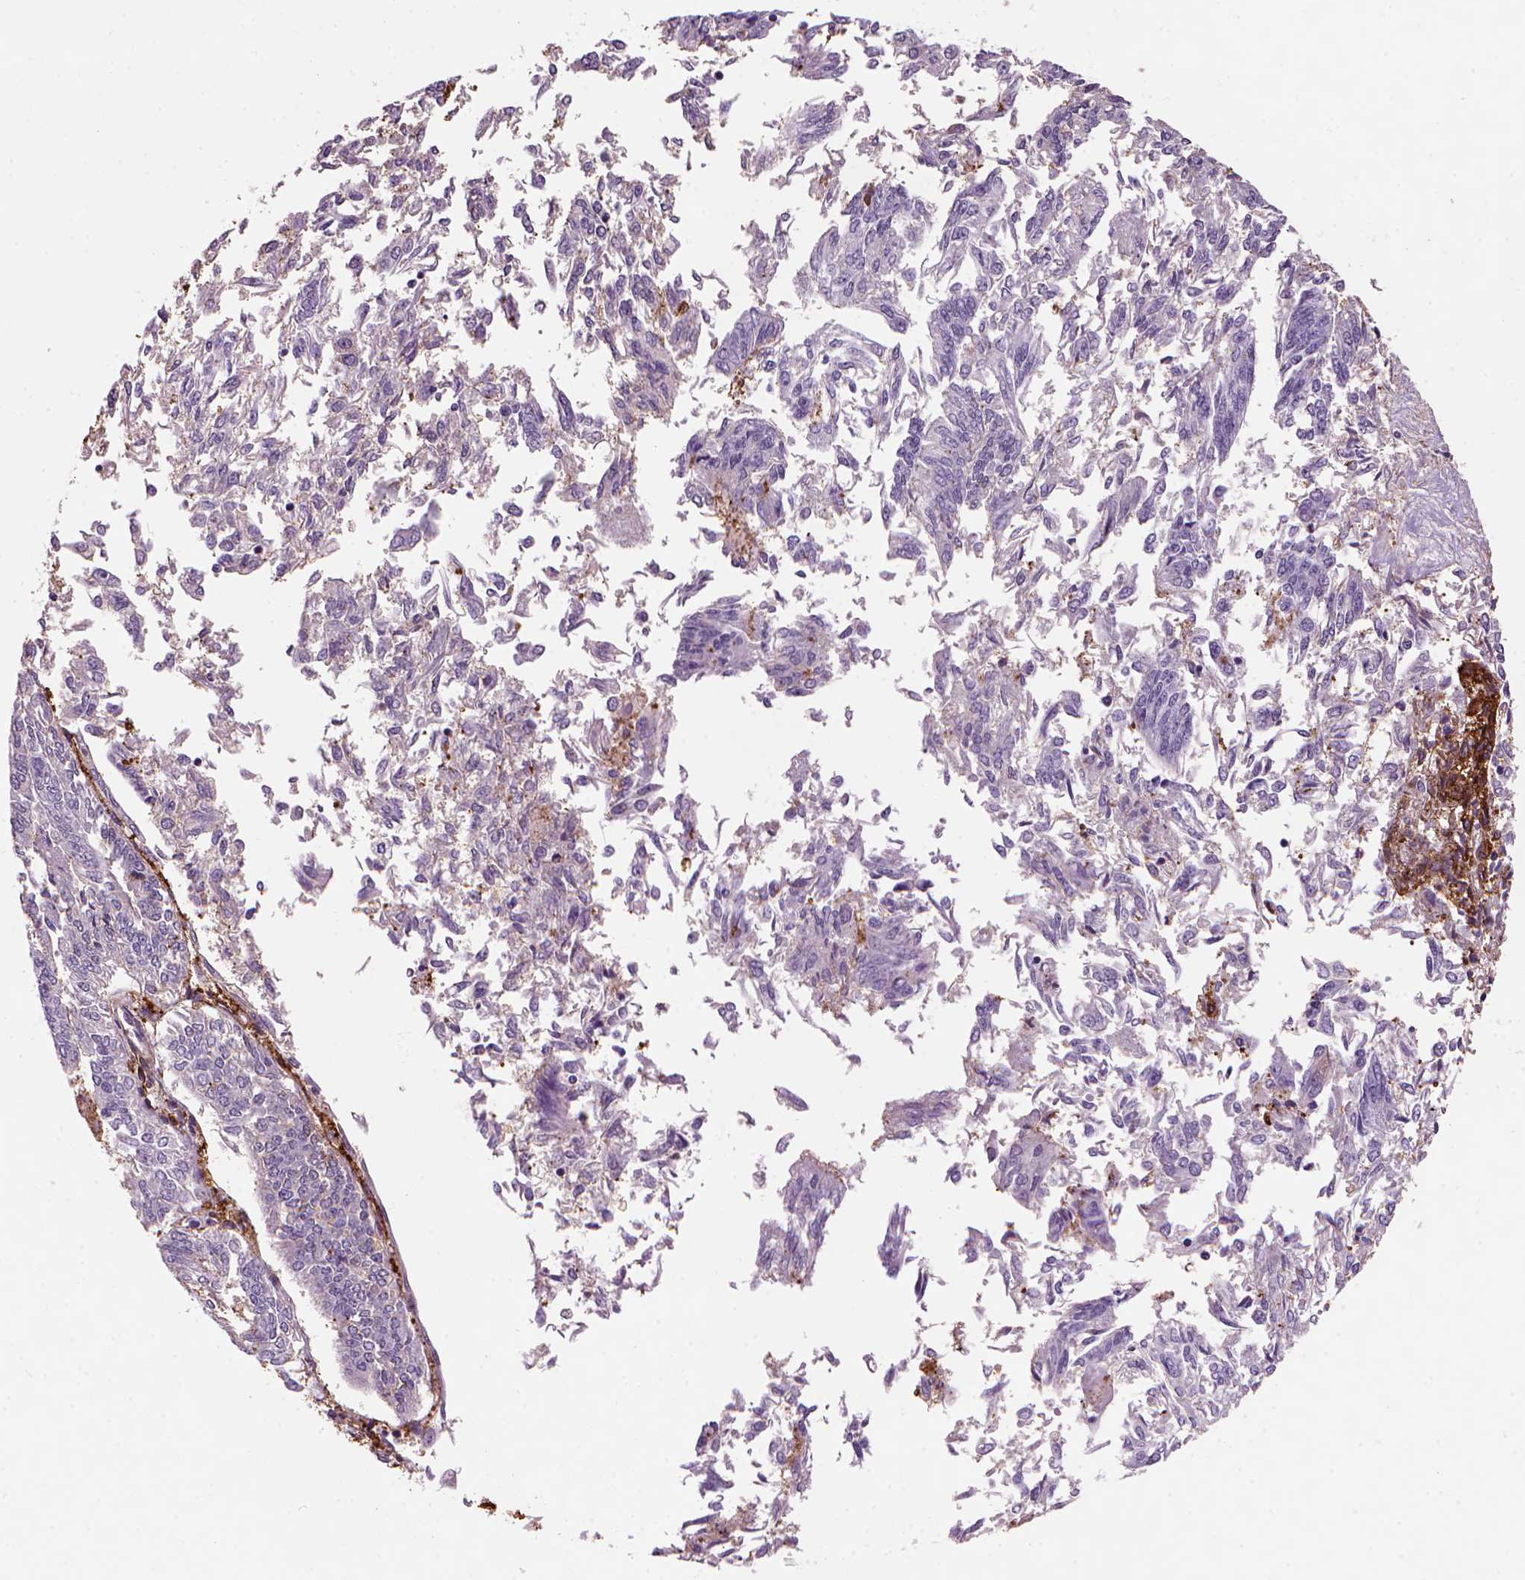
{"staining": {"intensity": "negative", "quantity": "none", "location": "none"}, "tissue": "endometrial cancer", "cell_type": "Tumor cells", "image_type": "cancer", "snomed": [{"axis": "morphology", "description": "Adenocarcinoma, NOS"}, {"axis": "topography", "description": "Endometrium"}], "caption": "This is a photomicrograph of IHC staining of adenocarcinoma (endometrial), which shows no positivity in tumor cells.", "gene": "MARCKS", "patient": {"sex": "female", "age": 58}}